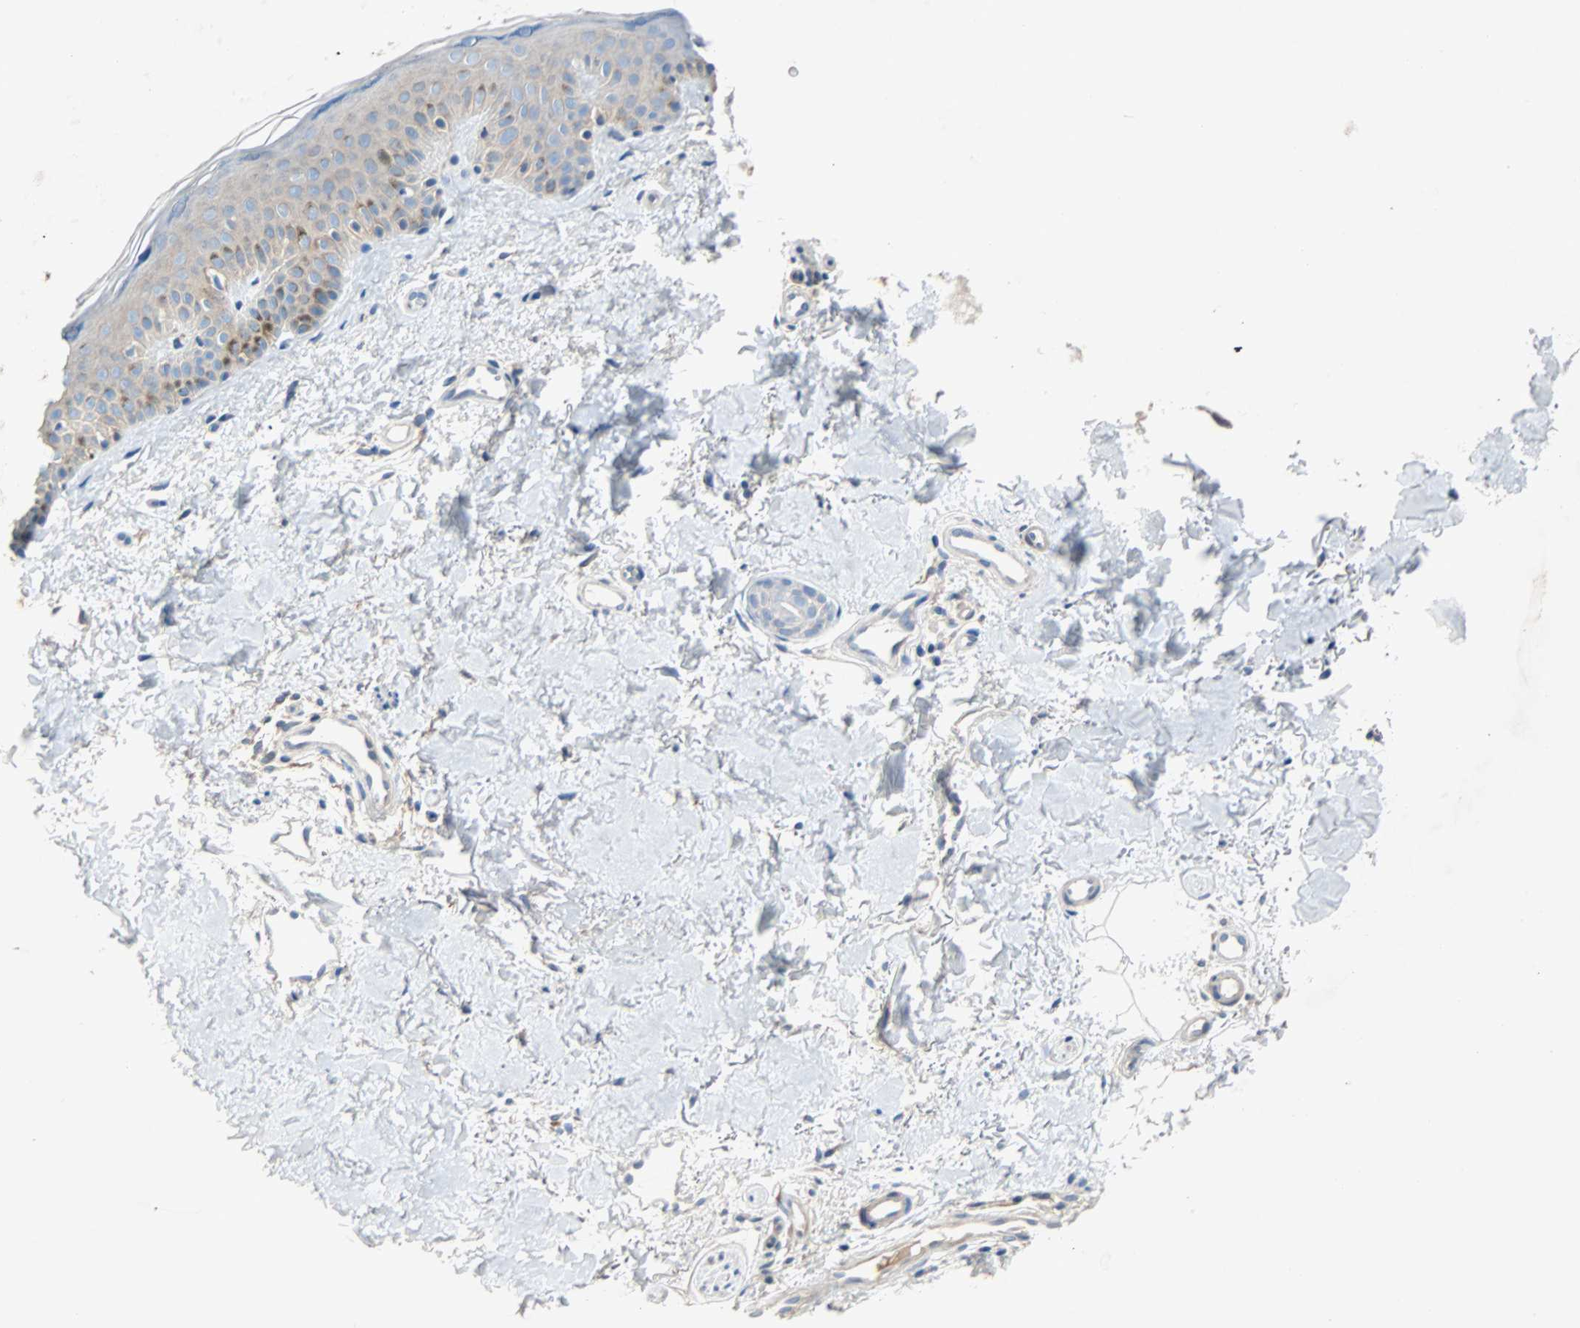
{"staining": {"intensity": "negative", "quantity": "none", "location": "none"}, "tissue": "skin", "cell_type": "Fibroblasts", "image_type": "normal", "snomed": [{"axis": "morphology", "description": "Normal tissue, NOS"}, {"axis": "topography", "description": "Skin"}], "caption": "Image shows no protein expression in fibroblasts of unremarkable skin. (DAB IHC with hematoxylin counter stain).", "gene": "TNFRSF12A", "patient": {"sex": "male", "age": 67}}